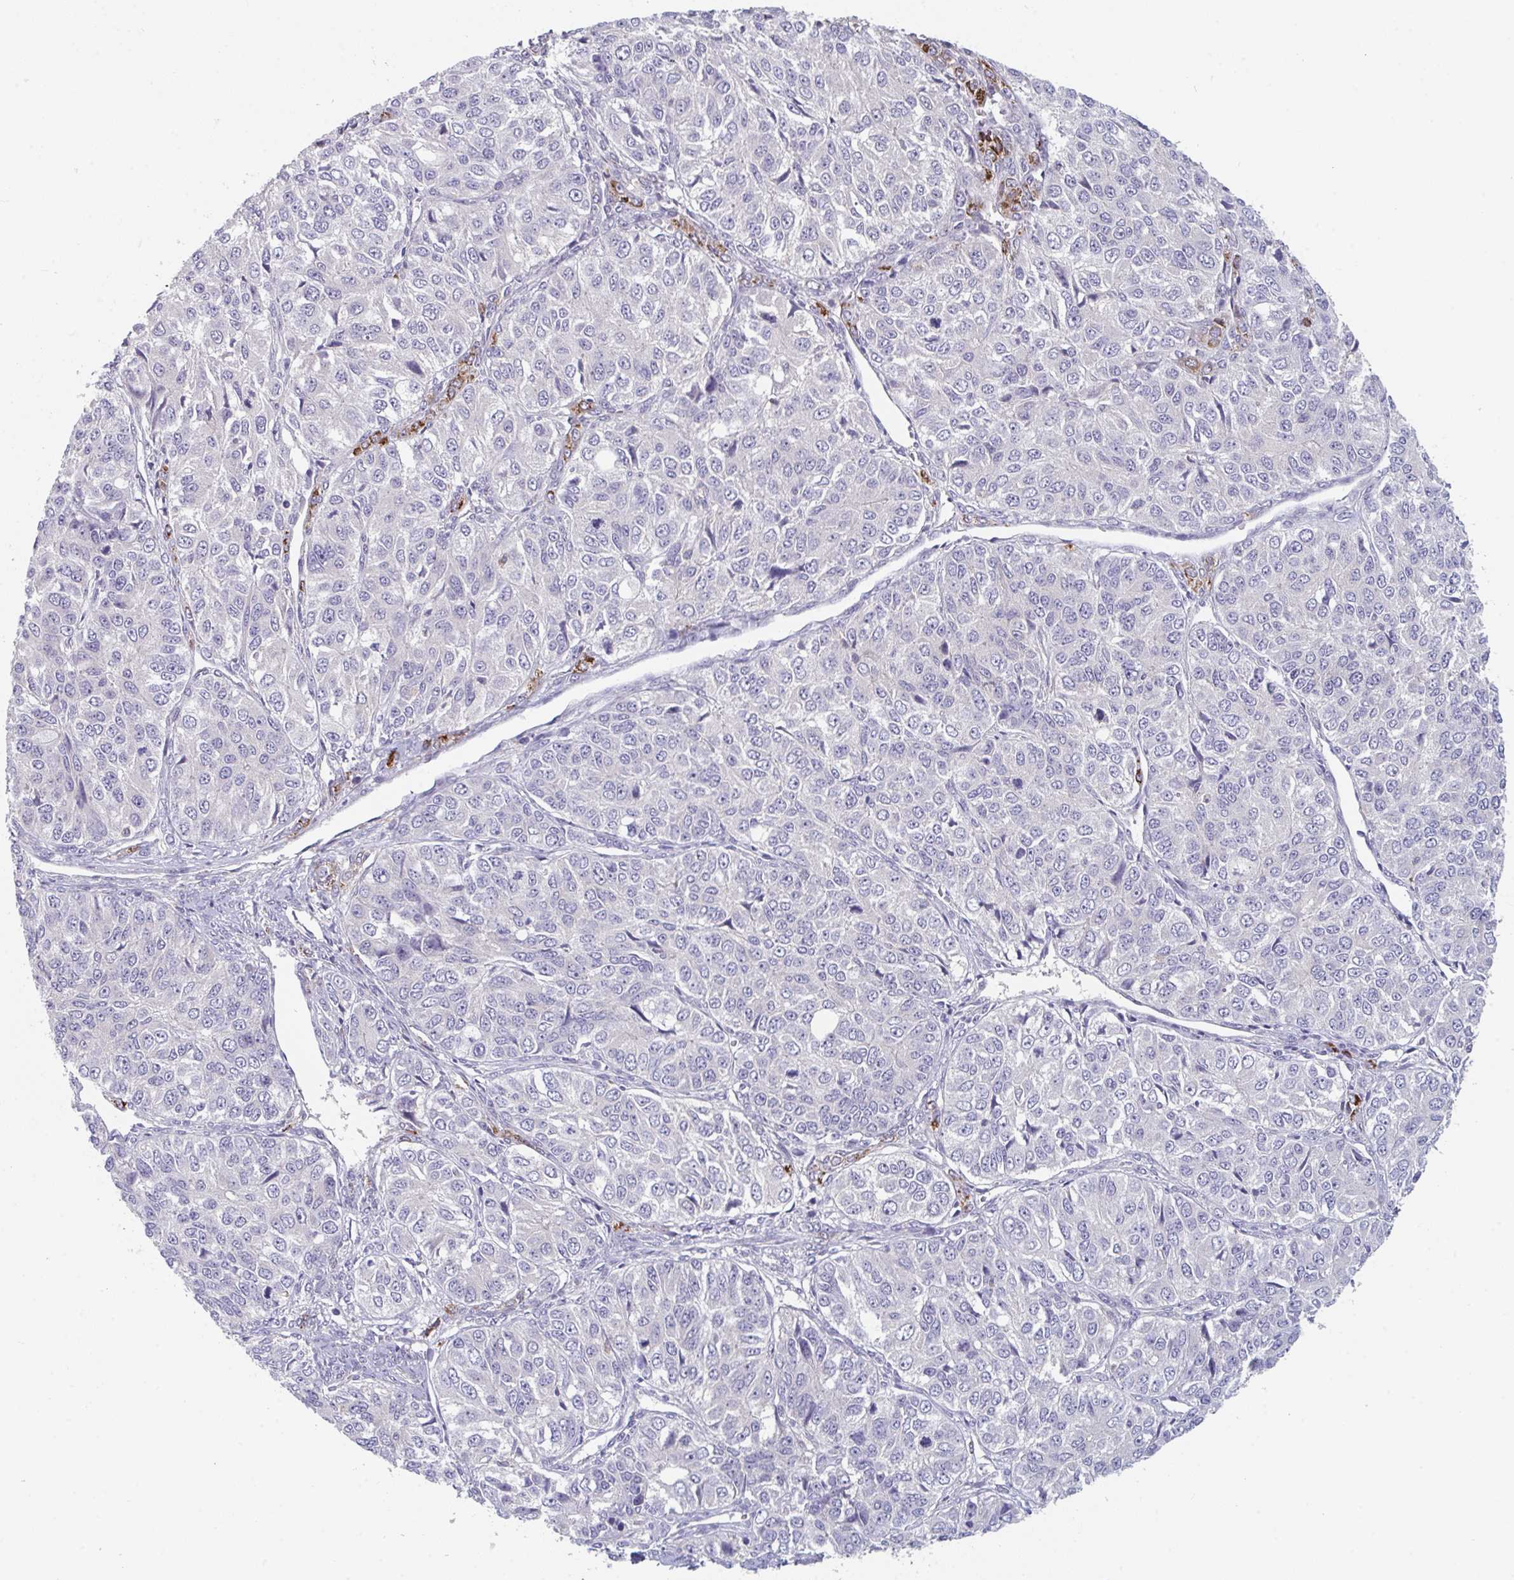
{"staining": {"intensity": "negative", "quantity": "none", "location": "none"}, "tissue": "ovarian cancer", "cell_type": "Tumor cells", "image_type": "cancer", "snomed": [{"axis": "morphology", "description": "Carcinoma, endometroid"}, {"axis": "topography", "description": "Ovary"}], "caption": "High magnification brightfield microscopy of endometroid carcinoma (ovarian) stained with DAB (3,3'-diaminobenzidine) (brown) and counterstained with hematoxylin (blue): tumor cells show no significant expression.", "gene": "PTPRD", "patient": {"sex": "female", "age": 51}}